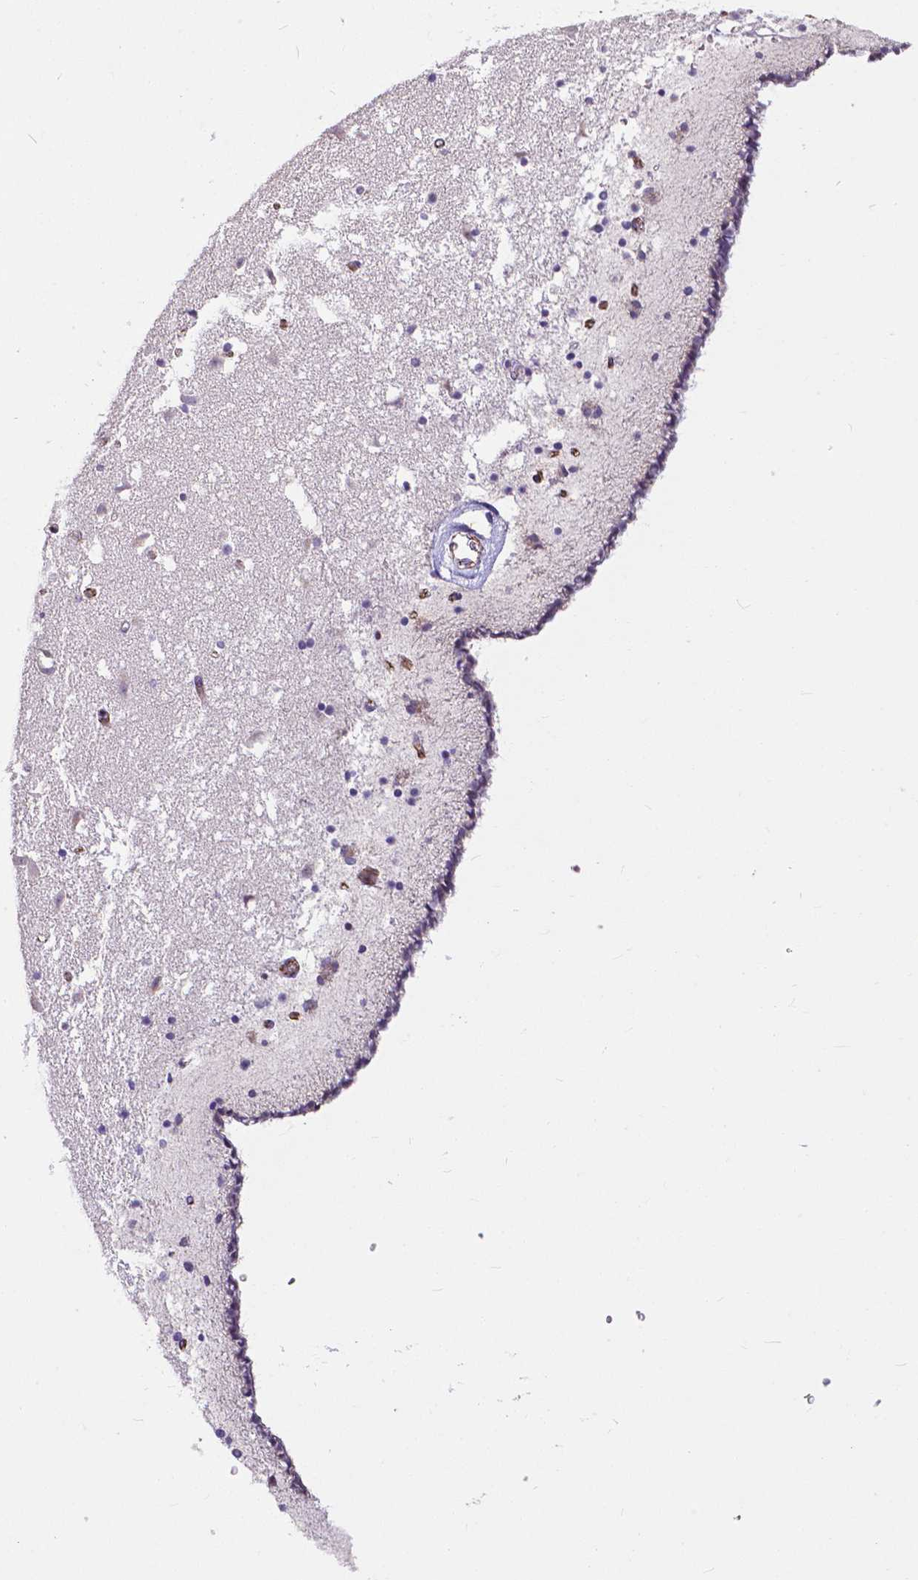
{"staining": {"intensity": "negative", "quantity": "none", "location": "none"}, "tissue": "caudate", "cell_type": "Glial cells", "image_type": "normal", "snomed": [{"axis": "morphology", "description": "Normal tissue, NOS"}, {"axis": "topography", "description": "Lateral ventricle wall"}], "caption": "Human caudate stained for a protein using immunohistochemistry demonstrates no staining in glial cells.", "gene": "OCLN", "patient": {"sex": "female", "age": 42}}